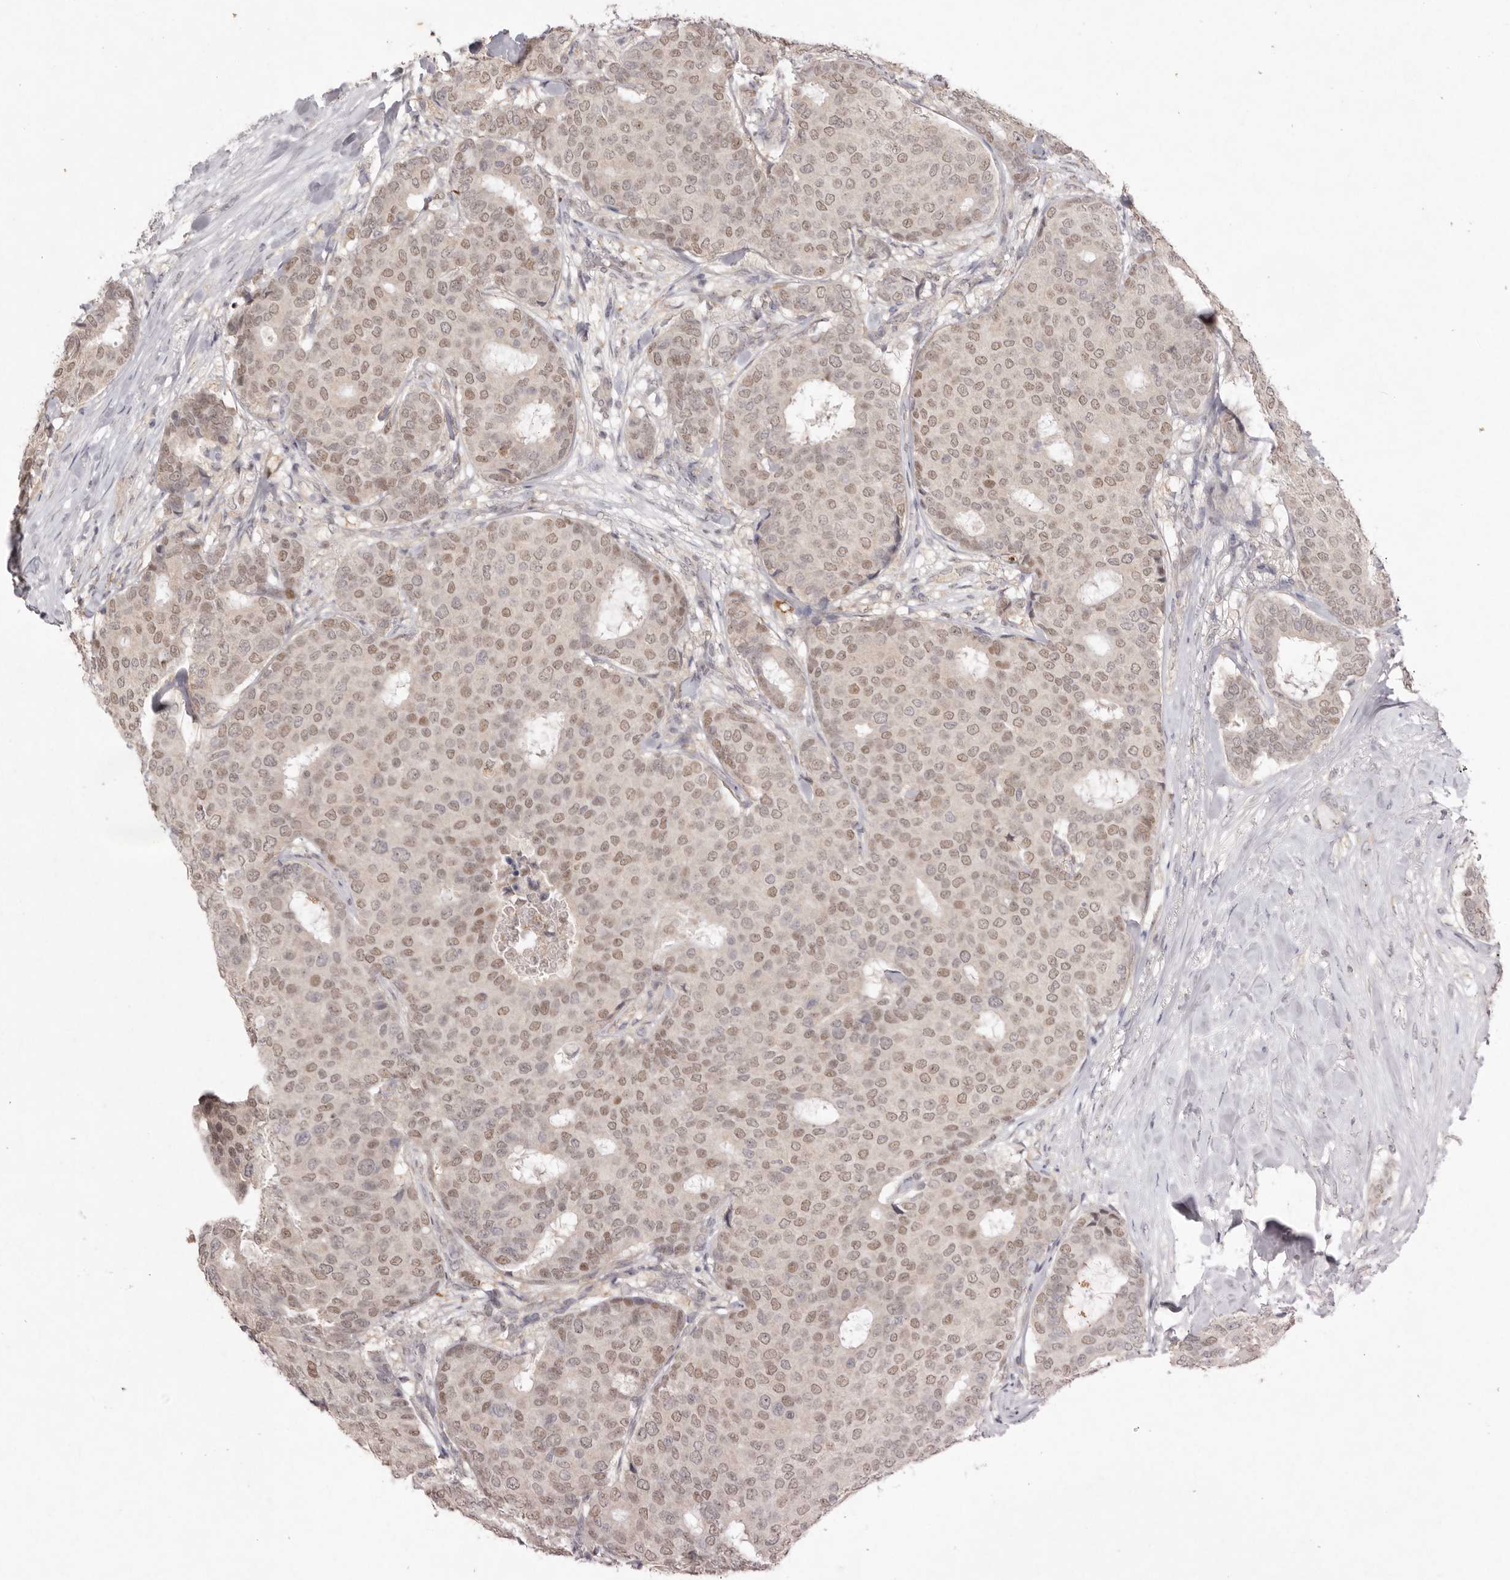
{"staining": {"intensity": "moderate", "quantity": ">75%", "location": "nuclear"}, "tissue": "breast cancer", "cell_type": "Tumor cells", "image_type": "cancer", "snomed": [{"axis": "morphology", "description": "Duct carcinoma"}, {"axis": "topography", "description": "Breast"}], "caption": "This image displays immunohistochemistry (IHC) staining of human breast cancer, with medium moderate nuclear staining in about >75% of tumor cells.", "gene": "TADA1", "patient": {"sex": "female", "age": 75}}